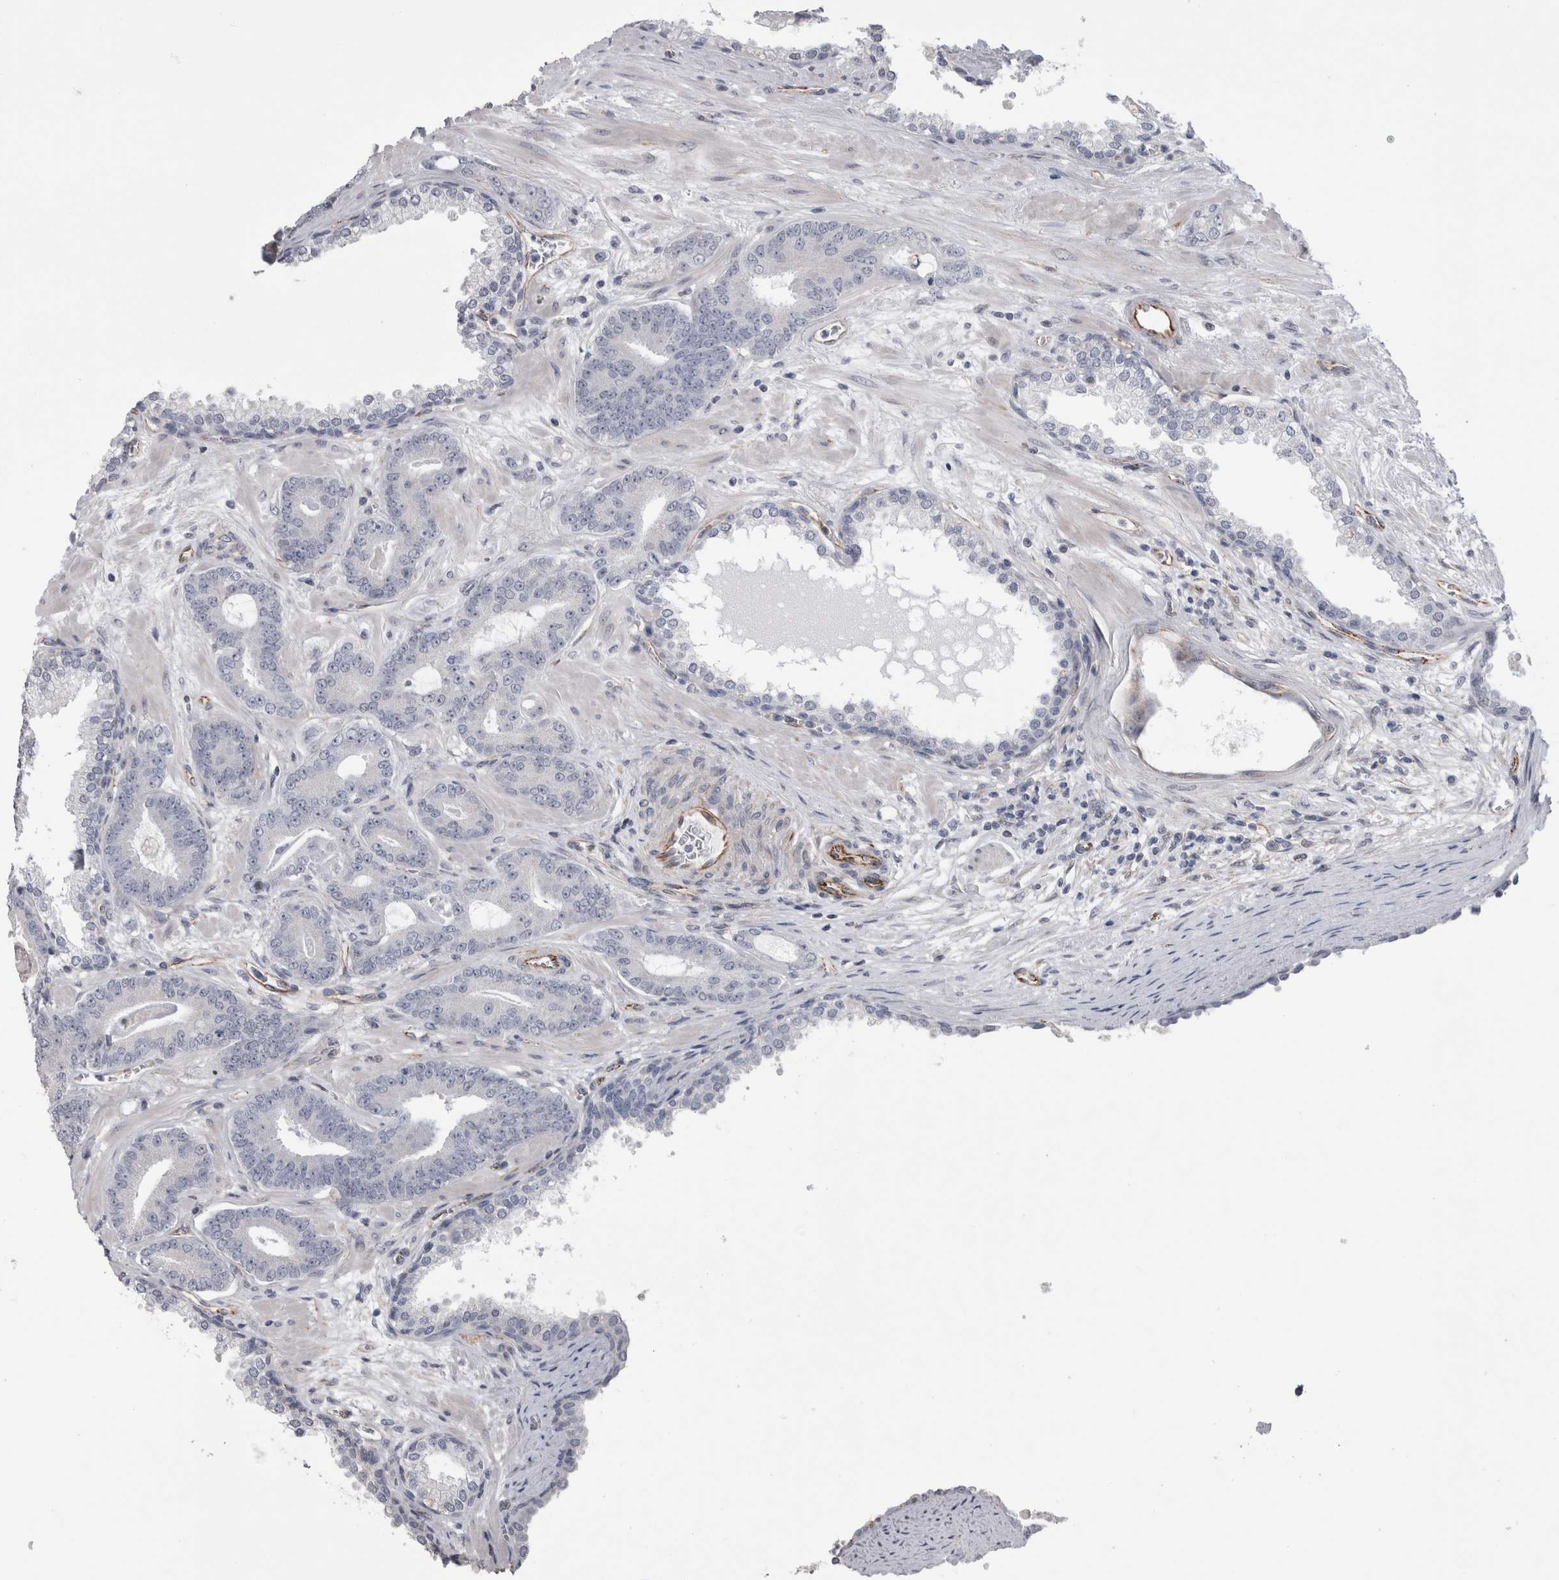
{"staining": {"intensity": "negative", "quantity": "none", "location": "none"}, "tissue": "prostate cancer", "cell_type": "Tumor cells", "image_type": "cancer", "snomed": [{"axis": "morphology", "description": "Adenocarcinoma, Low grade"}, {"axis": "topography", "description": "Prostate"}], "caption": "Tumor cells are negative for protein expression in human prostate cancer. The staining was performed using DAB (3,3'-diaminobenzidine) to visualize the protein expression in brown, while the nuclei were stained in blue with hematoxylin (Magnification: 20x).", "gene": "ACOT7", "patient": {"sex": "male", "age": 62}}